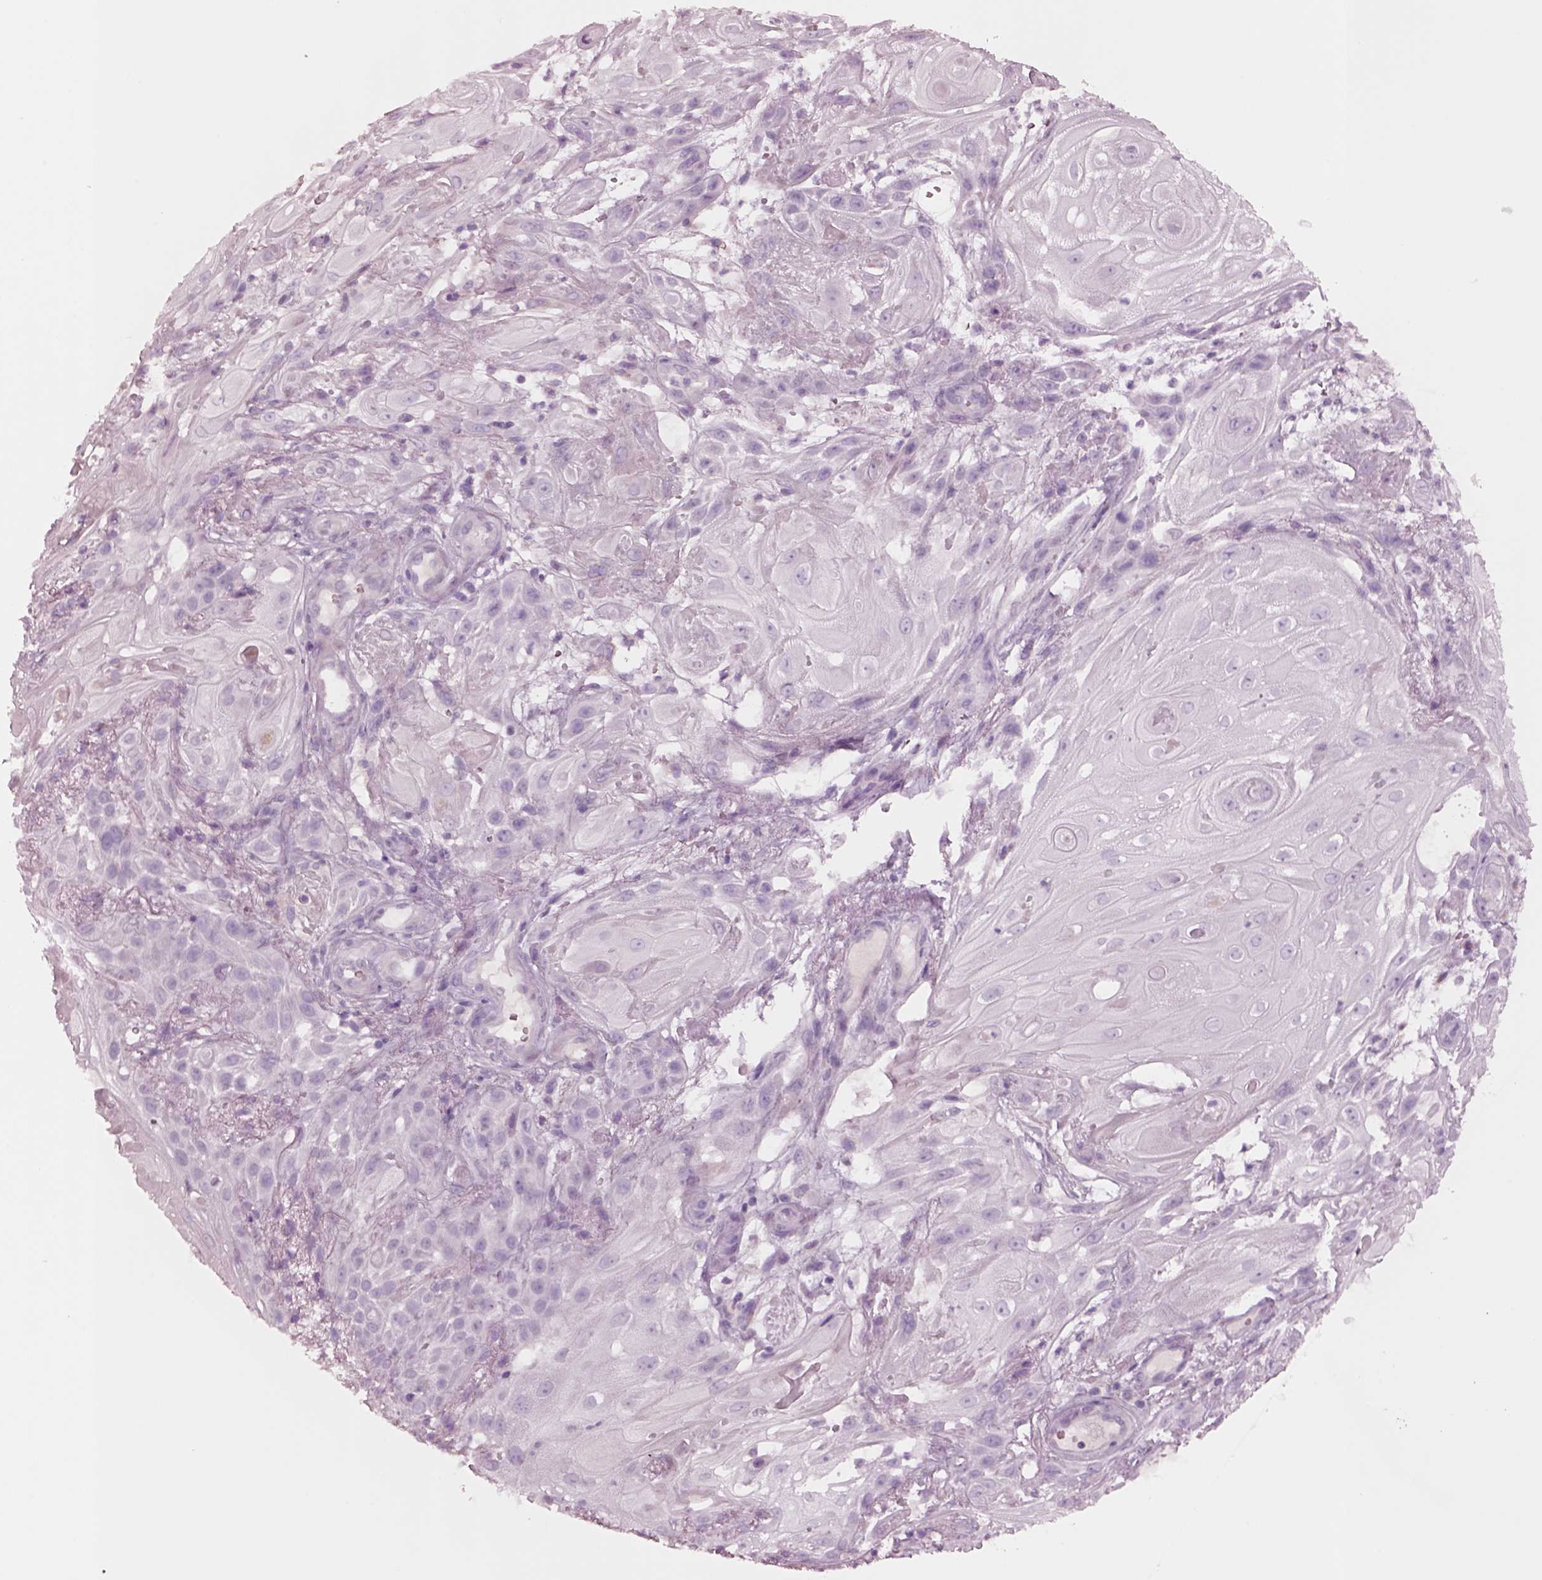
{"staining": {"intensity": "negative", "quantity": "none", "location": "none"}, "tissue": "skin cancer", "cell_type": "Tumor cells", "image_type": "cancer", "snomed": [{"axis": "morphology", "description": "Squamous cell carcinoma, NOS"}, {"axis": "topography", "description": "Skin"}], "caption": "Tumor cells show no significant positivity in skin squamous cell carcinoma.", "gene": "NMRK2", "patient": {"sex": "male", "age": 62}}